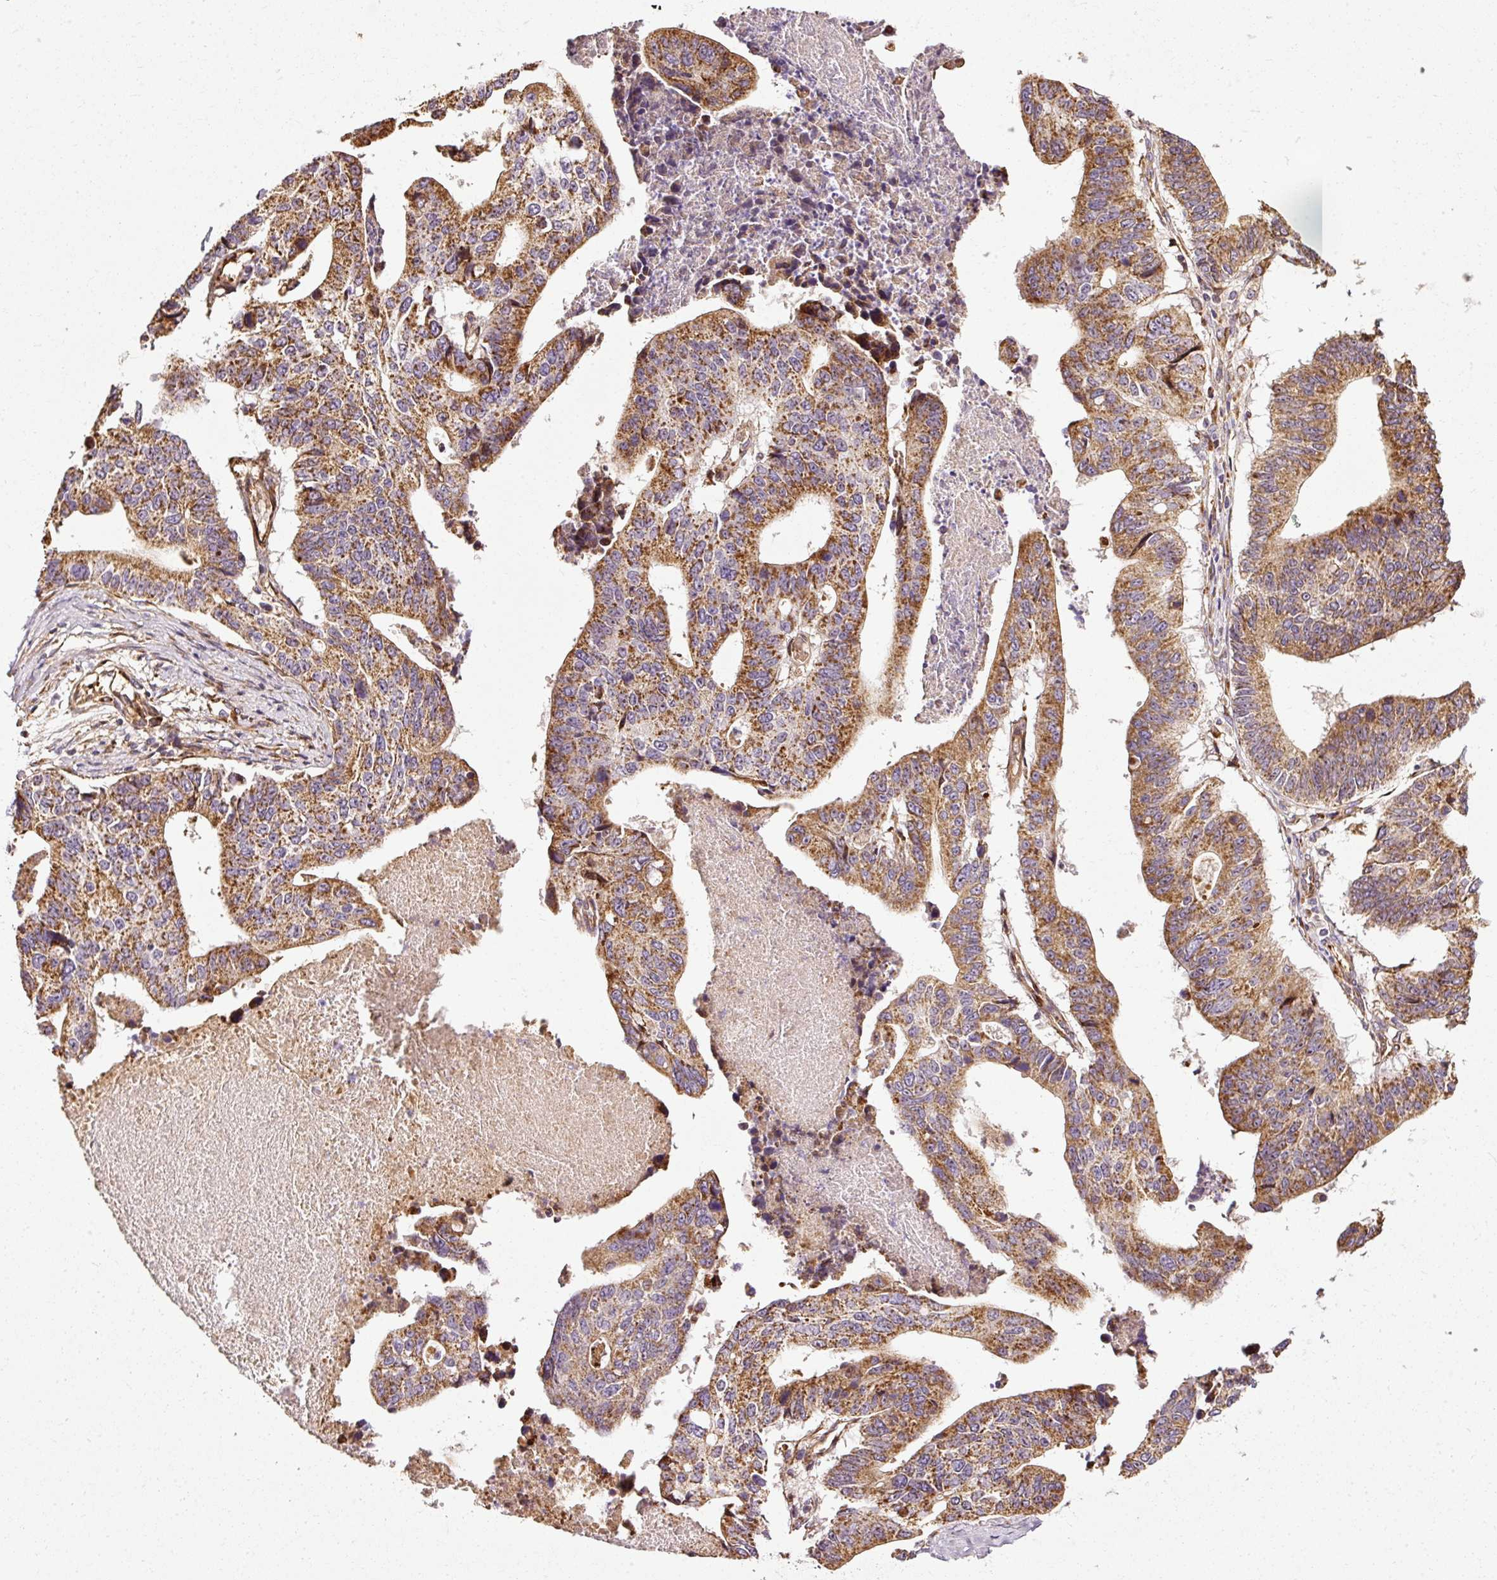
{"staining": {"intensity": "moderate", "quantity": ">75%", "location": "cytoplasmic/membranous"}, "tissue": "stomach cancer", "cell_type": "Tumor cells", "image_type": "cancer", "snomed": [{"axis": "morphology", "description": "Adenocarcinoma, NOS"}, {"axis": "topography", "description": "Stomach"}], "caption": "Stomach adenocarcinoma was stained to show a protein in brown. There is medium levels of moderate cytoplasmic/membranous expression in about >75% of tumor cells.", "gene": "ISCU", "patient": {"sex": "male", "age": 59}}